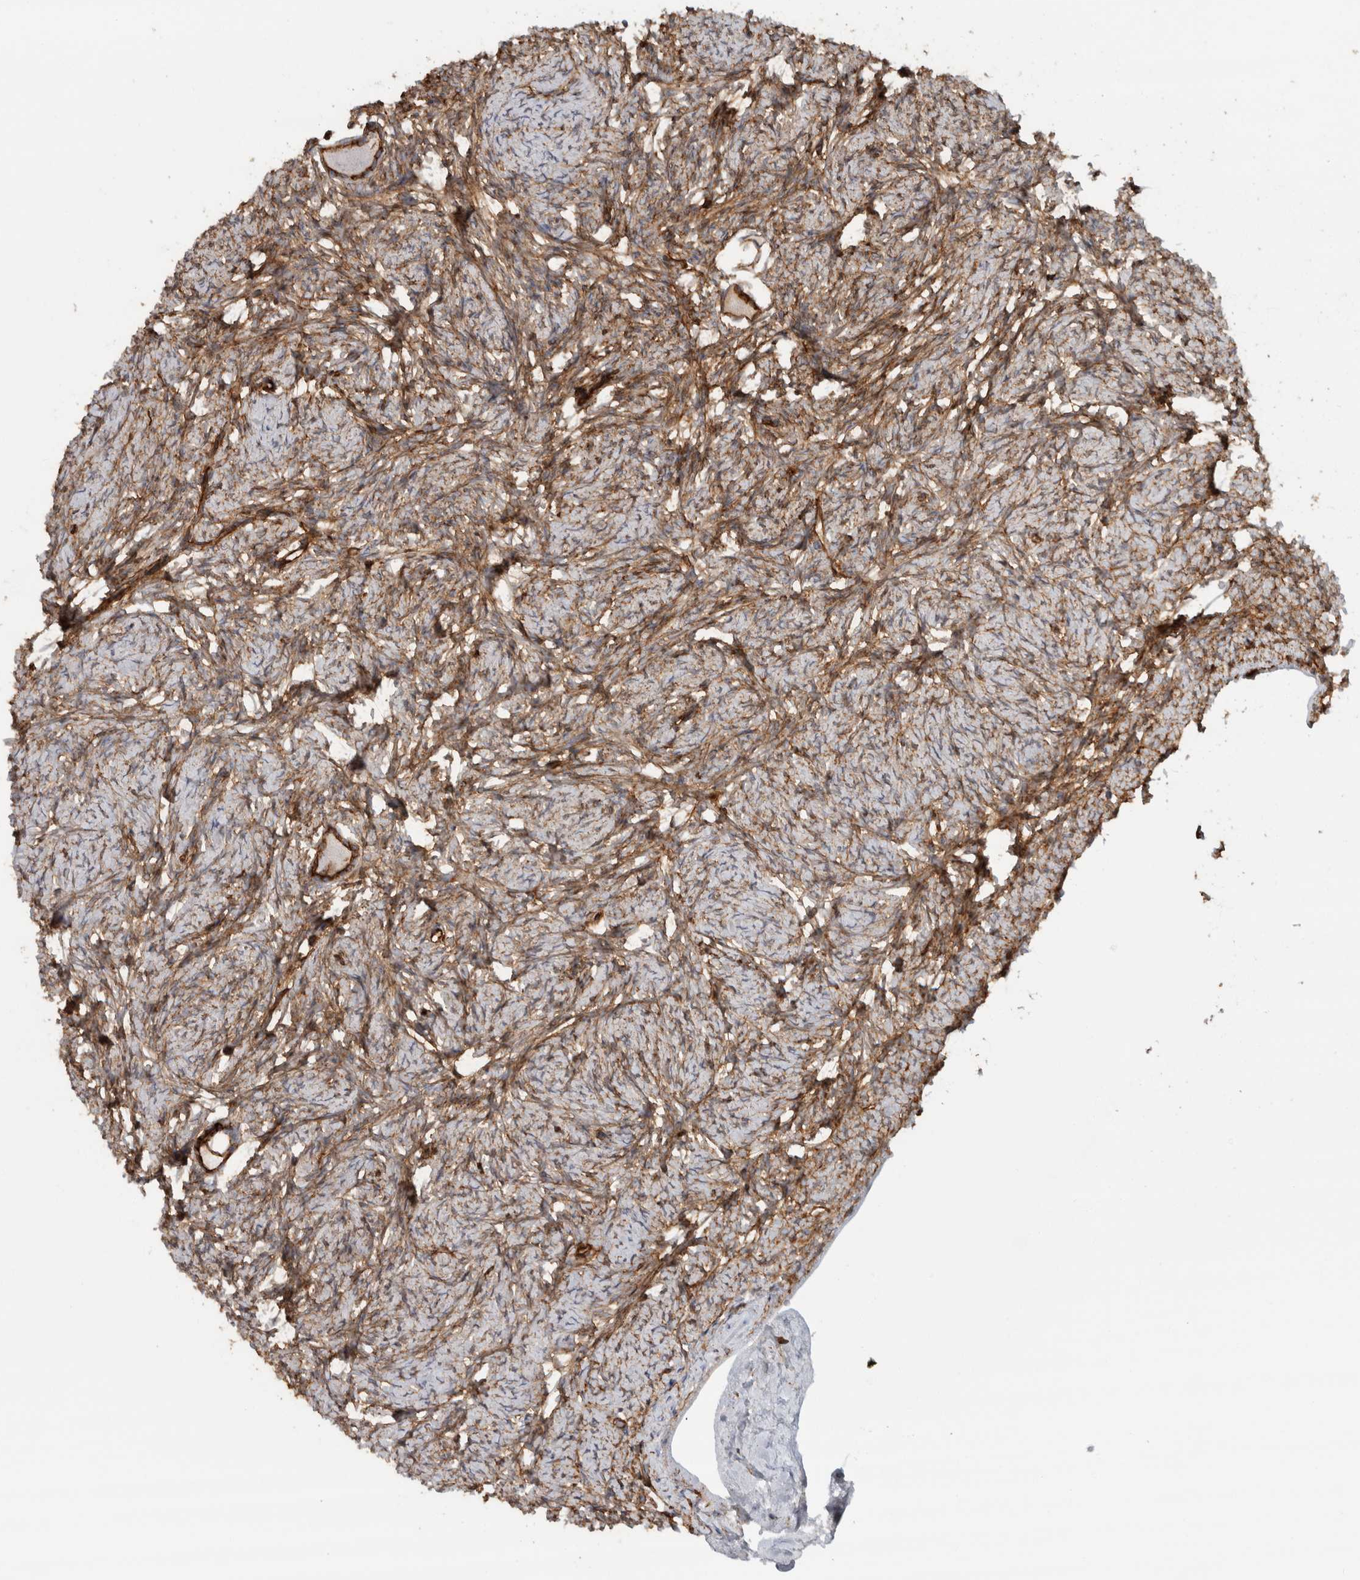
{"staining": {"intensity": "strong", "quantity": ">75%", "location": "cytoplasmic/membranous"}, "tissue": "ovary", "cell_type": "Follicle cells", "image_type": "normal", "snomed": [{"axis": "morphology", "description": "Normal tissue, NOS"}, {"axis": "topography", "description": "Ovary"}], "caption": "Follicle cells display high levels of strong cytoplasmic/membranous staining in about >75% of cells in normal human ovary. (DAB (3,3'-diaminobenzidine) IHC, brown staining for protein, blue staining for nuclei).", "gene": "AHNAK", "patient": {"sex": "female", "age": 34}}